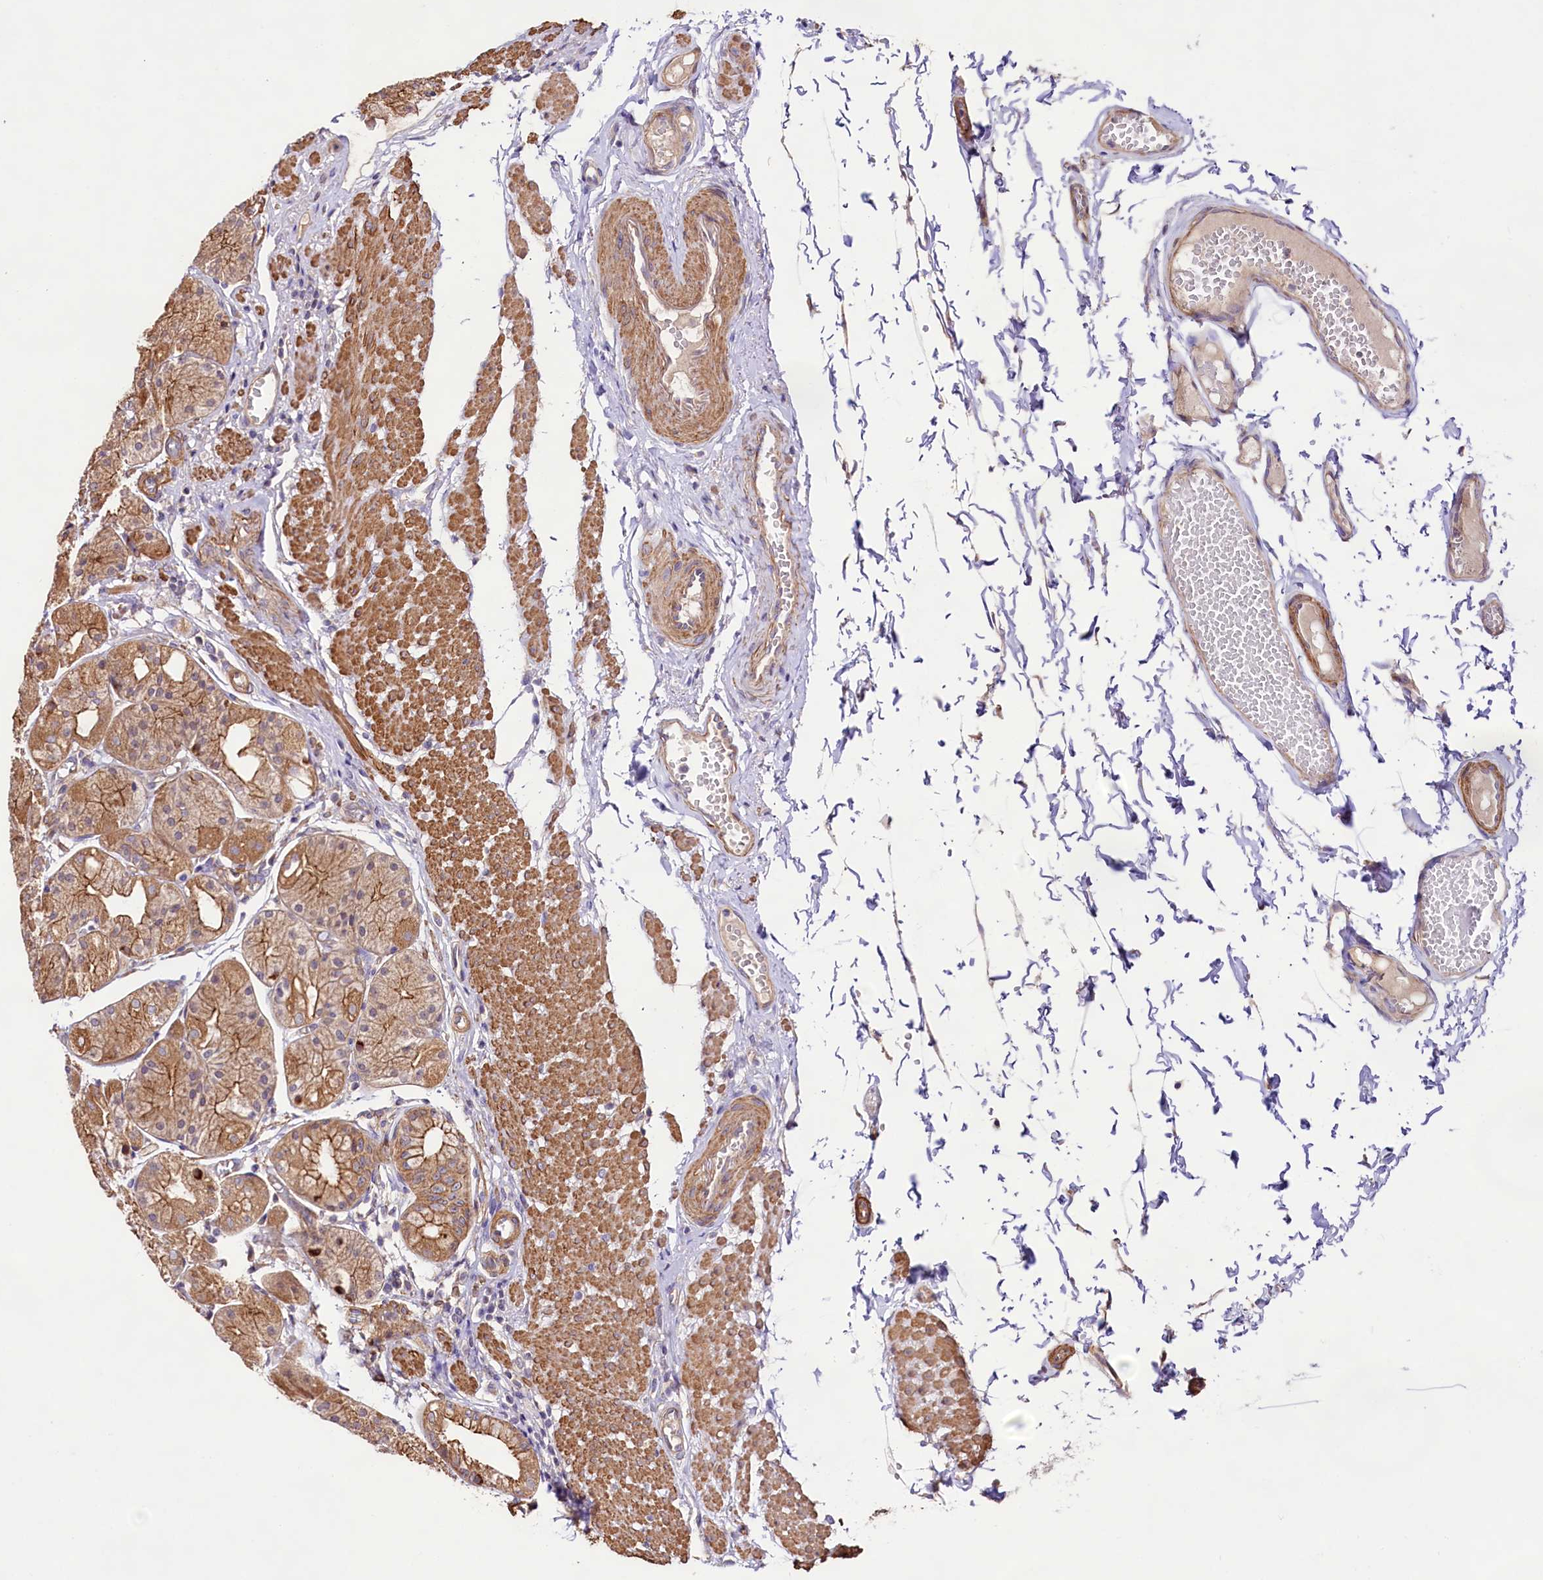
{"staining": {"intensity": "moderate", "quantity": ">75%", "location": "cytoplasmic/membranous"}, "tissue": "stomach", "cell_type": "Glandular cells", "image_type": "normal", "snomed": [{"axis": "morphology", "description": "Normal tissue, NOS"}, {"axis": "topography", "description": "Stomach, upper"}], "caption": "Moderate cytoplasmic/membranous protein positivity is seen in approximately >75% of glandular cells in stomach.", "gene": "VPS11", "patient": {"sex": "male", "age": 72}}